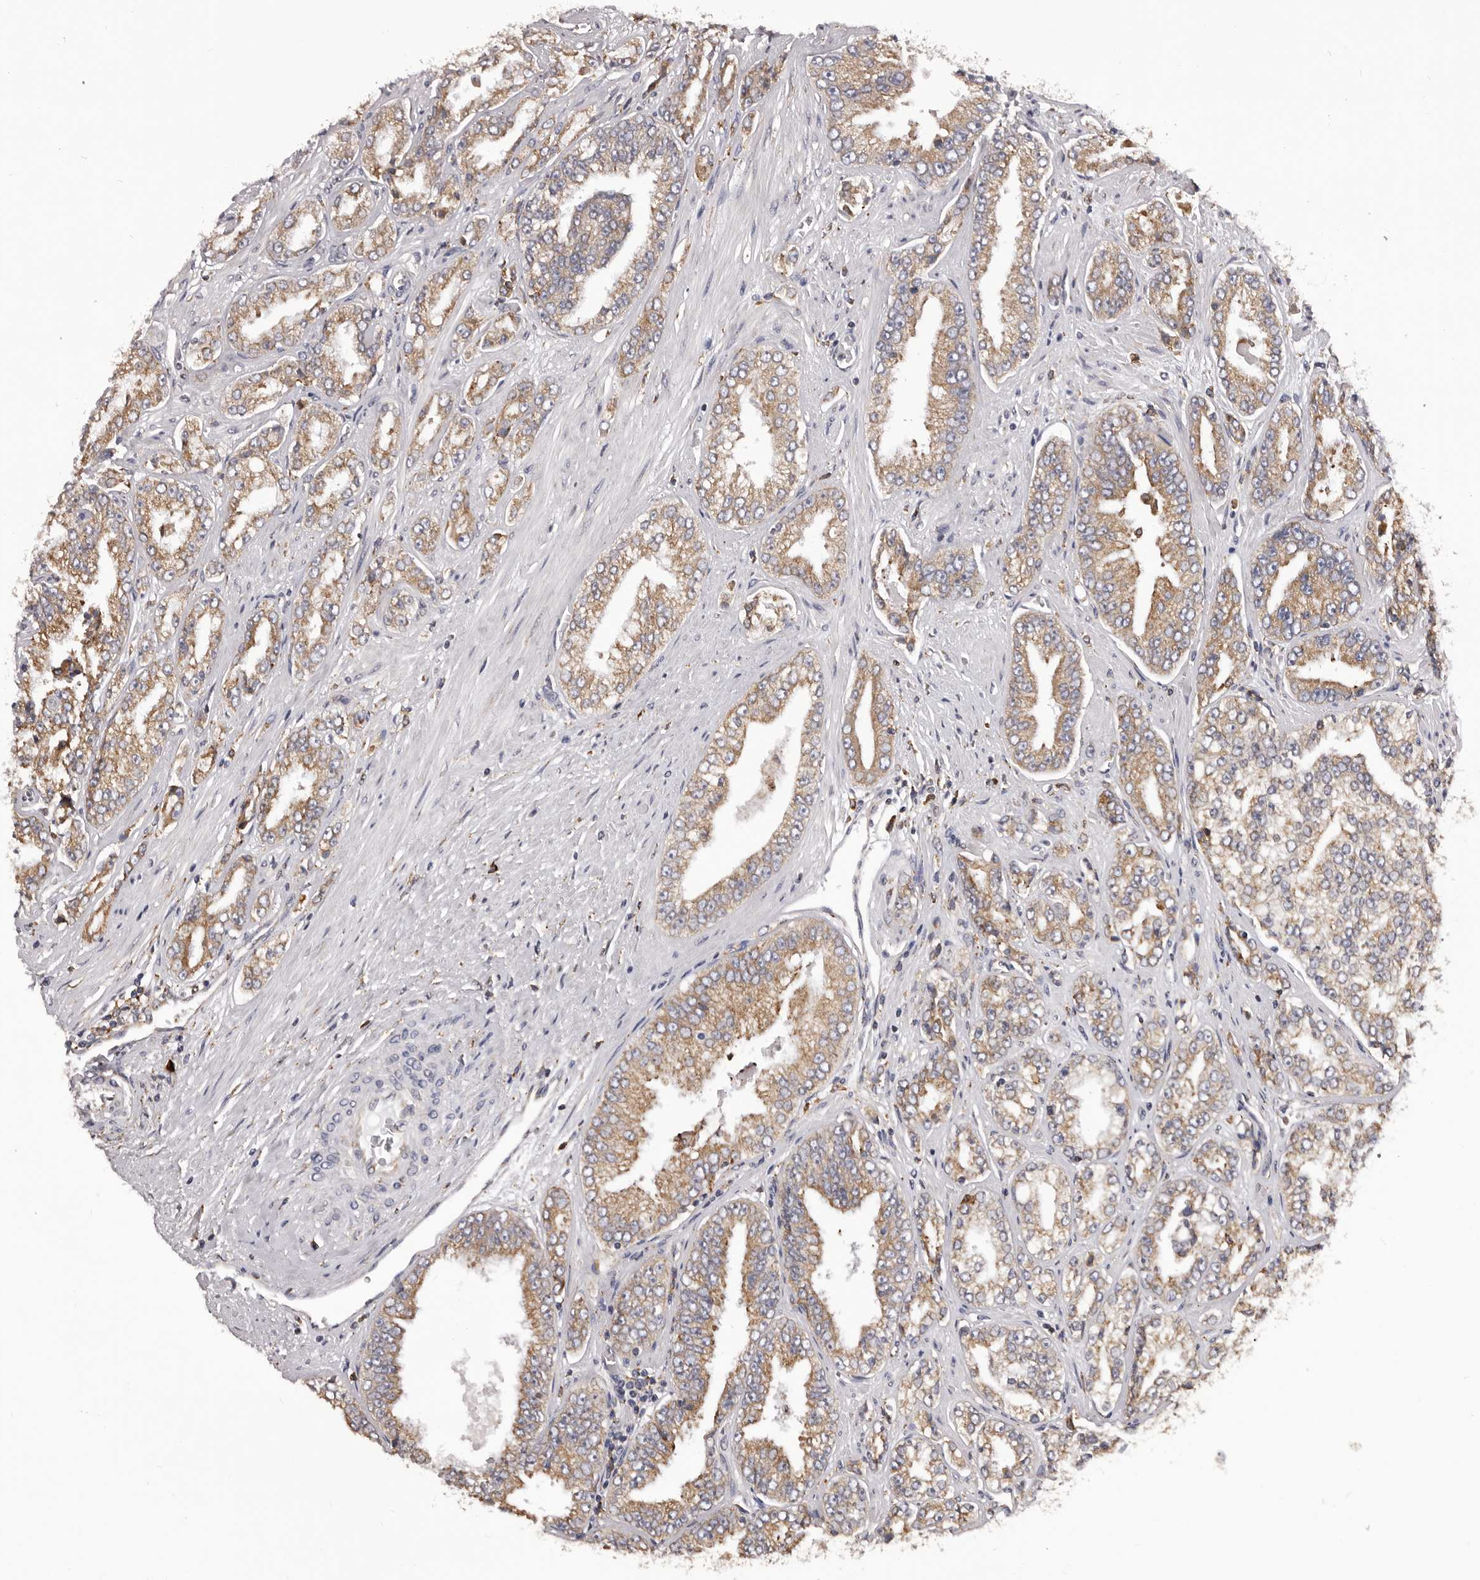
{"staining": {"intensity": "moderate", "quantity": "25%-75%", "location": "cytoplasmic/membranous"}, "tissue": "prostate cancer", "cell_type": "Tumor cells", "image_type": "cancer", "snomed": [{"axis": "morphology", "description": "Adenocarcinoma, High grade"}, {"axis": "topography", "description": "Prostate"}], "caption": "Prostate cancer tissue displays moderate cytoplasmic/membranous expression in about 25%-75% of tumor cells, visualized by immunohistochemistry.", "gene": "QRSL1", "patient": {"sex": "male", "age": 71}}